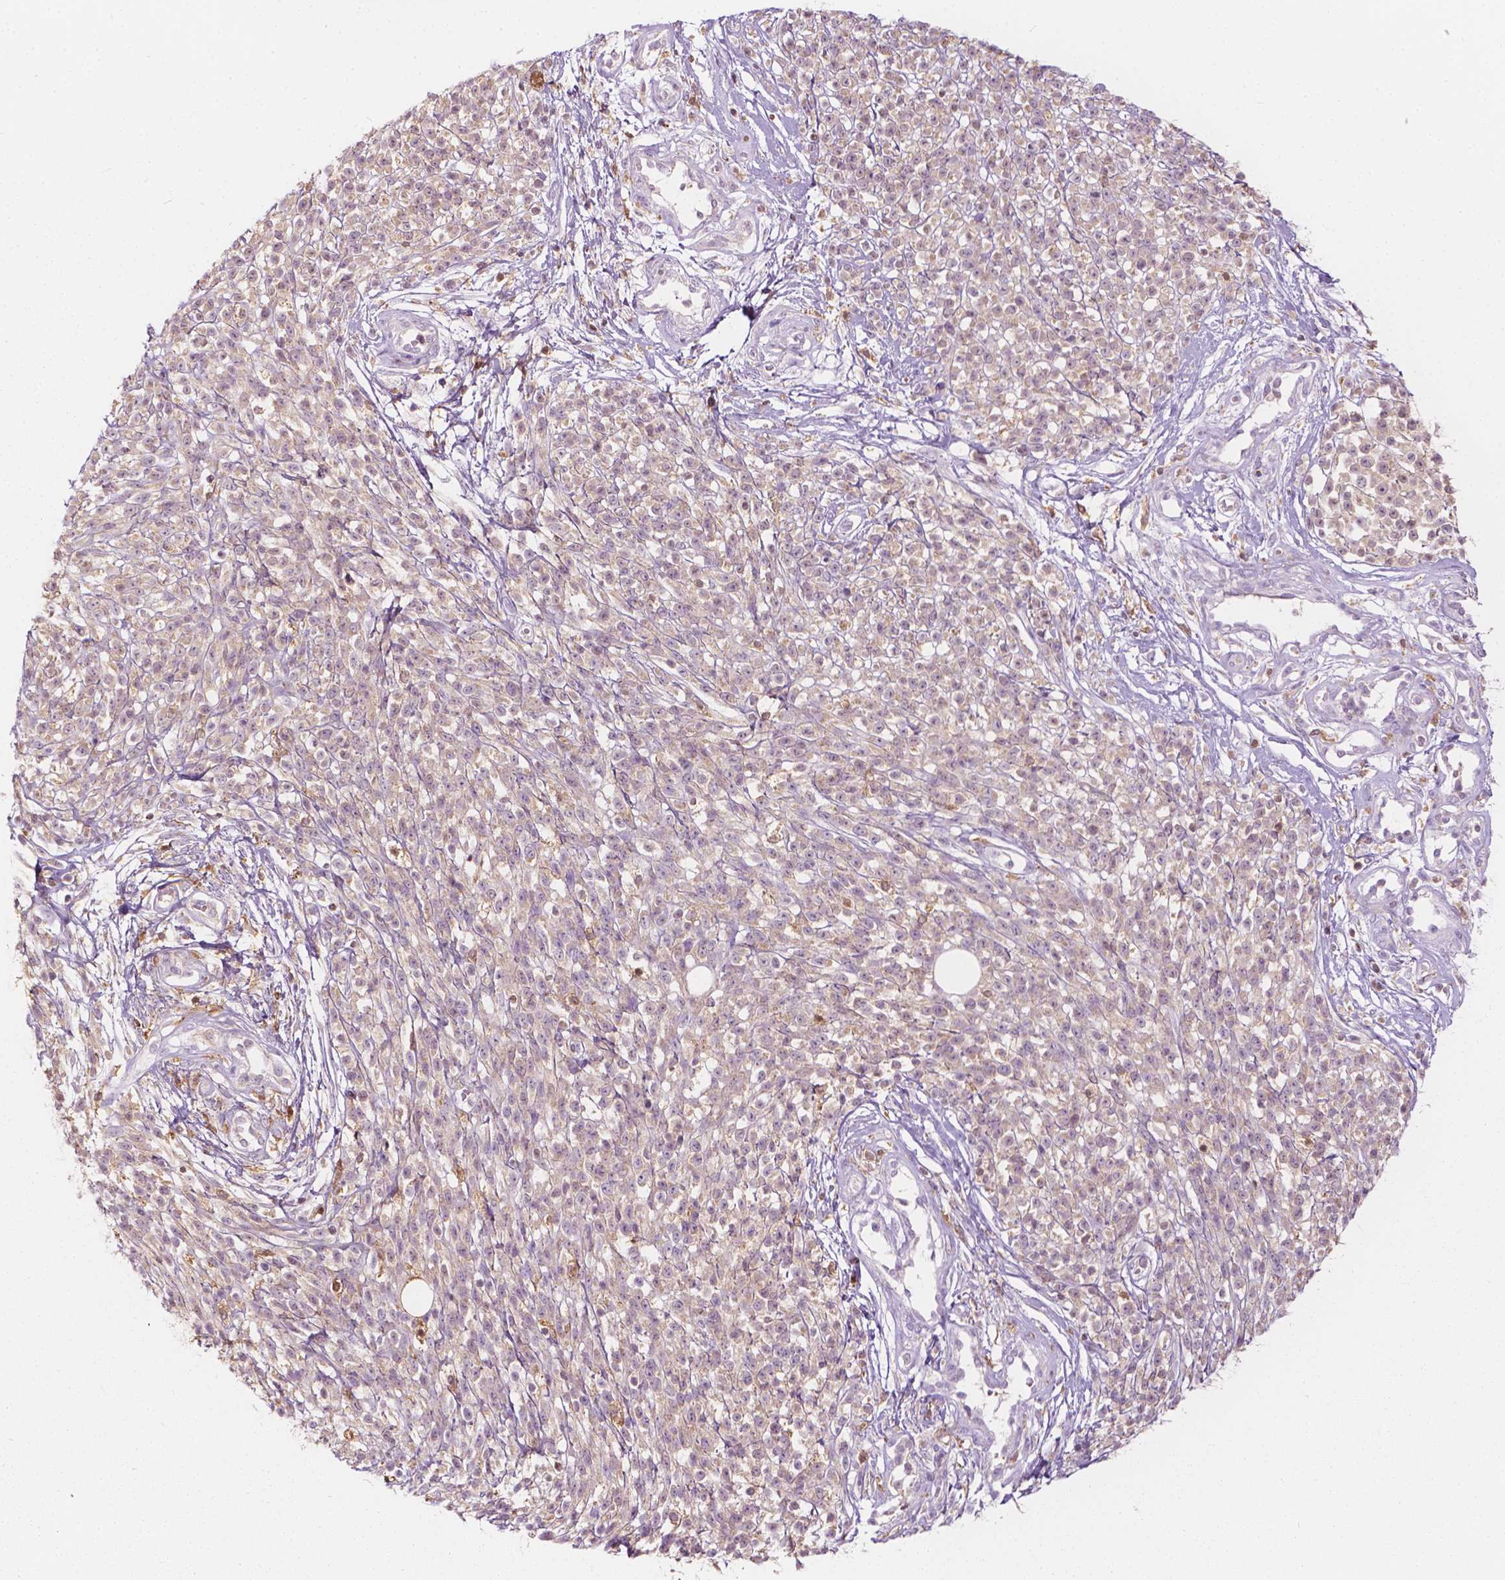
{"staining": {"intensity": "negative", "quantity": "none", "location": "none"}, "tissue": "melanoma", "cell_type": "Tumor cells", "image_type": "cancer", "snomed": [{"axis": "morphology", "description": "Malignant melanoma, NOS"}, {"axis": "topography", "description": "Skin"}, {"axis": "topography", "description": "Skin of trunk"}], "caption": "Histopathology image shows no protein staining in tumor cells of melanoma tissue.", "gene": "SHMT1", "patient": {"sex": "male", "age": 74}}